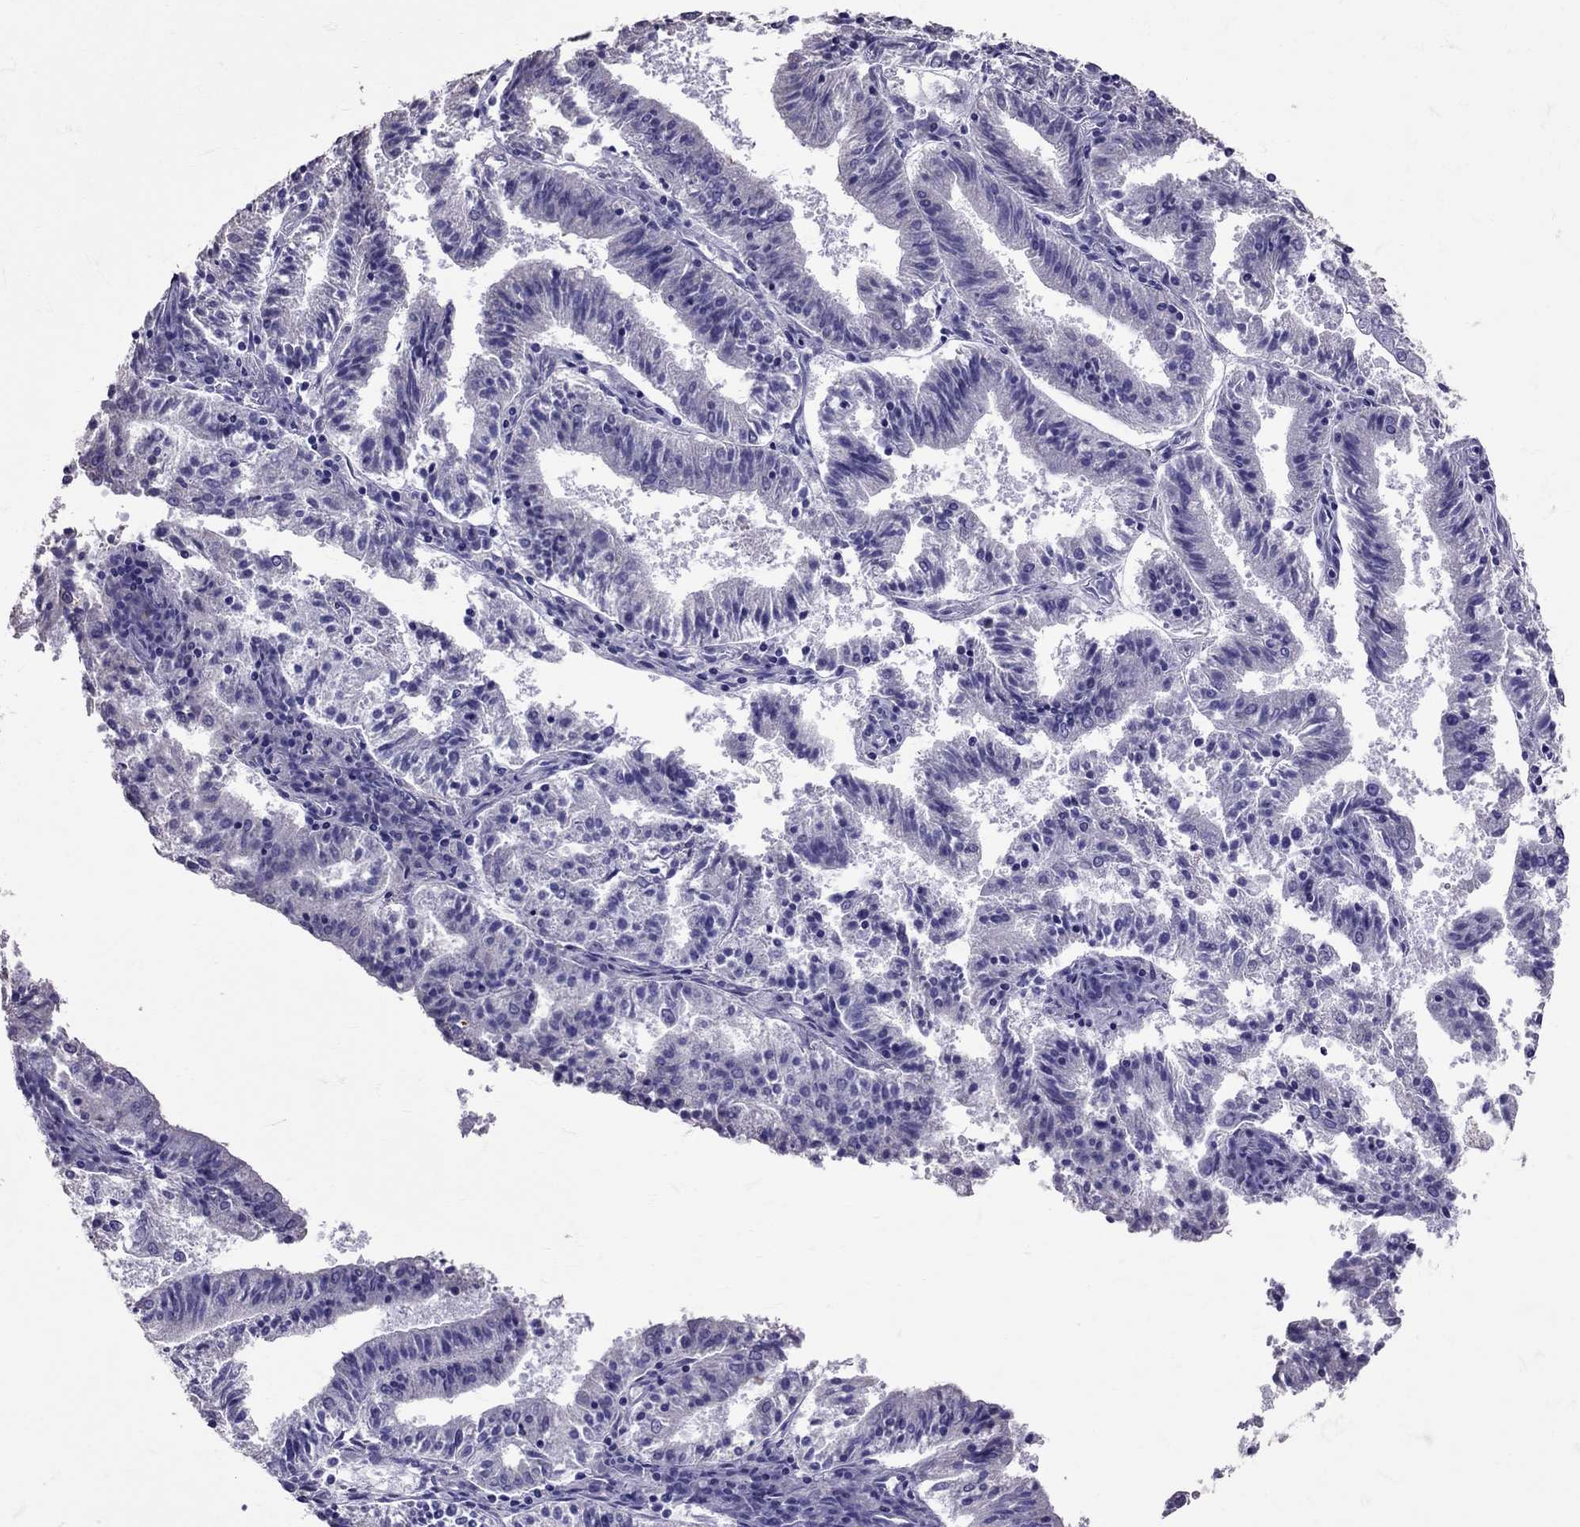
{"staining": {"intensity": "negative", "quantity": "none", "location": "none"}, "tissue": "endometrial cancer", "cell_type": "Tumor cells", "image_type": "cancer", "snomed": [{"axis": "morphology", "description": "Adenocarcinoma, NOS"}, {"axis": "topography", "description": "Endometrium"}], "caption": "Tumor cells show no significant staining in endometrial adenocarcinoma.", "gene": "TBR1", "patient": {"sex": "female", "age": 82}}